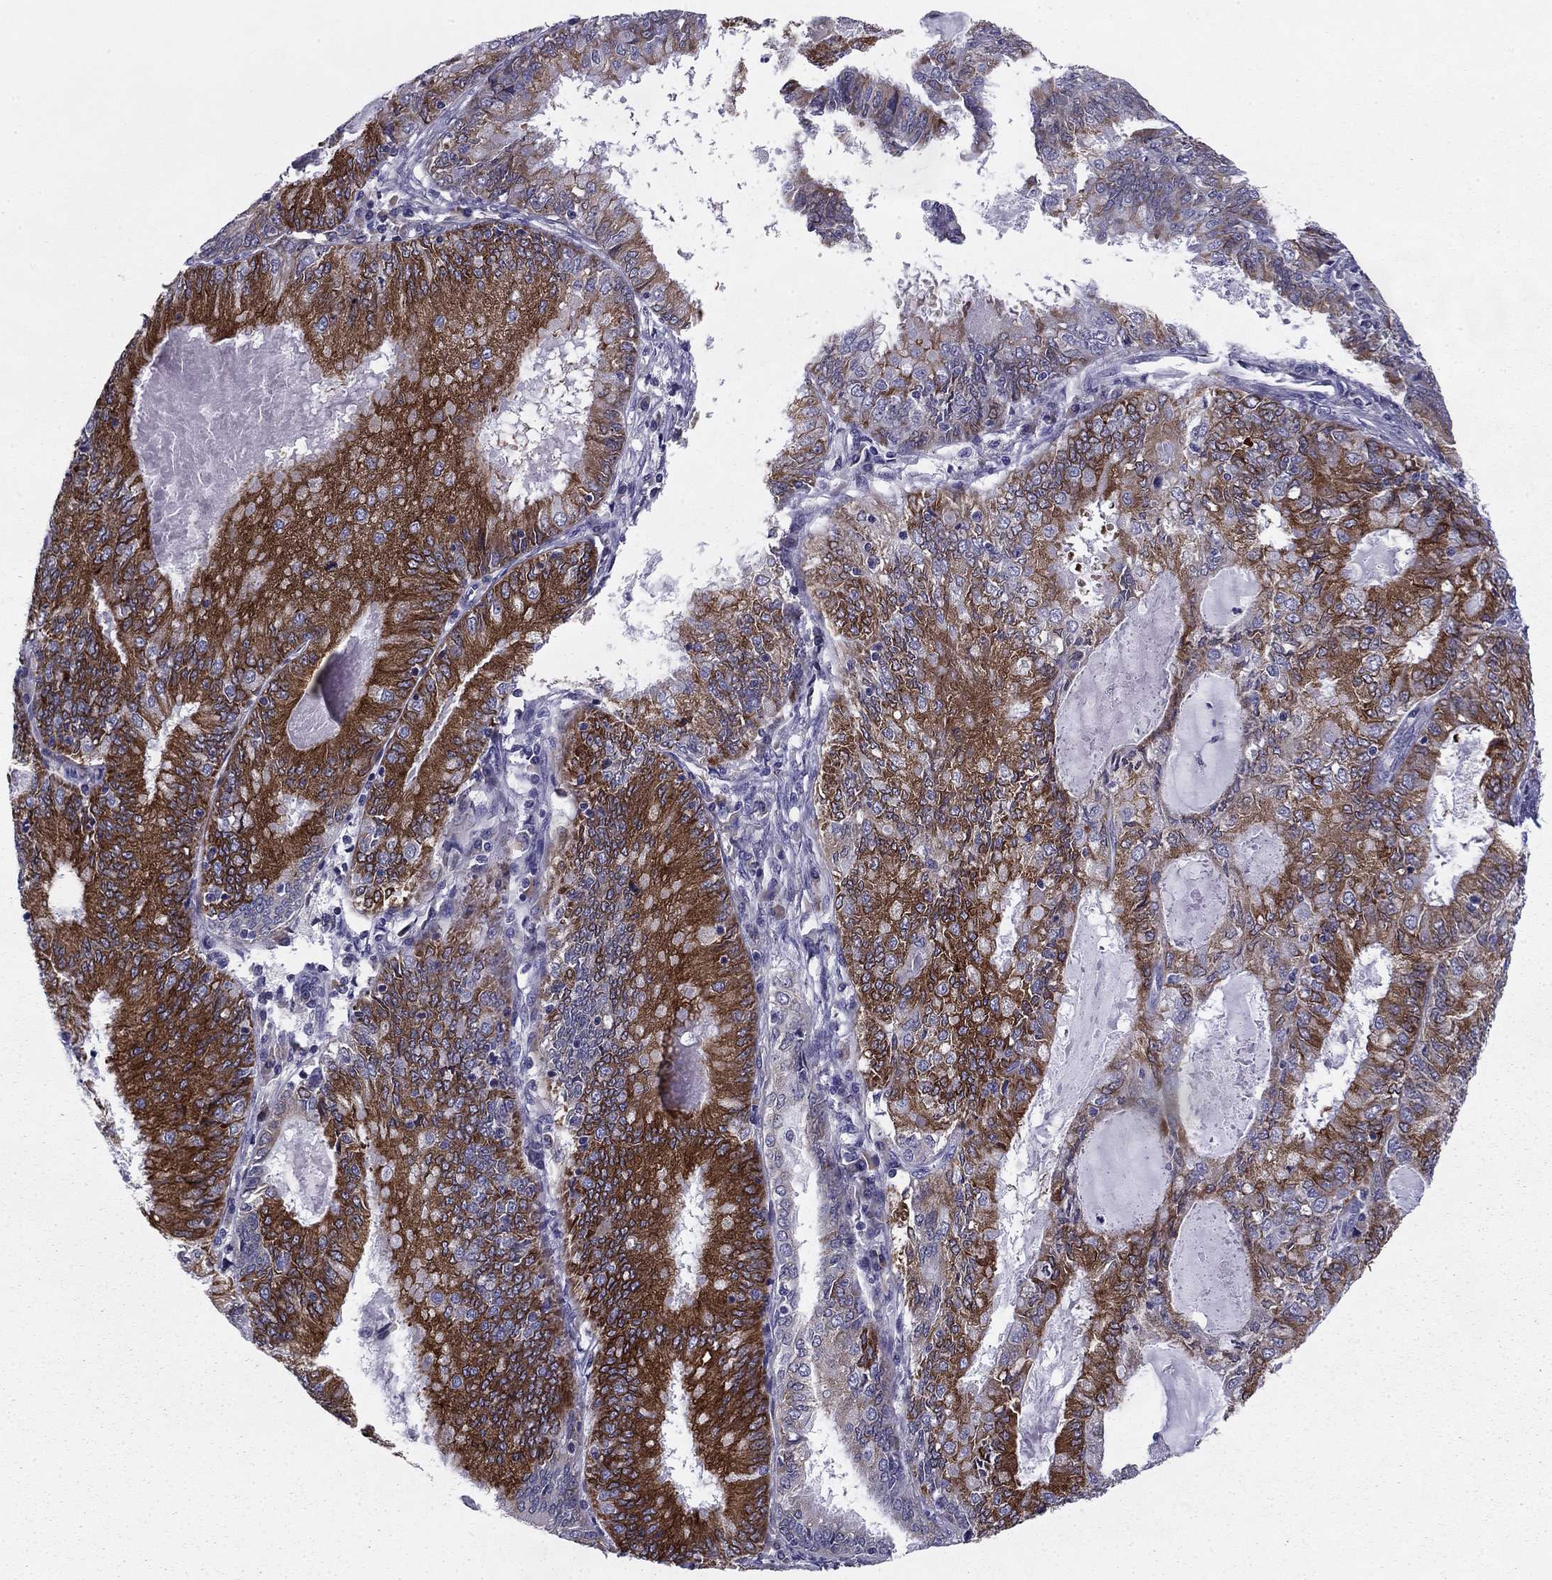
{"staining": {"intensity": "strong", "quantity": "25%-75%", "location": "cytoplasmic/membranous"}, "tissue": "endometrial cancer", "cell_type": "Tumor cells", "image_type": "cancer", "snomed": [{"axis": "morphology", "description": "Adenocarcinoma, NOS"}, {"axis": "topography", "description": "Endometrium"}], "caption": "High-magnification brightfield microscopy of adenocarcinoma (endometrial) stained with DAB (3,3'-diaminobenzidine) (brown) and counterstained with hematoxylin (blue). tumor cells exhibit strong cytoplasmic/membranous positivity is identified in about25%-75% of cells.", "gene": "TMED3", "patient": {"sex": "female", "age": 57}}